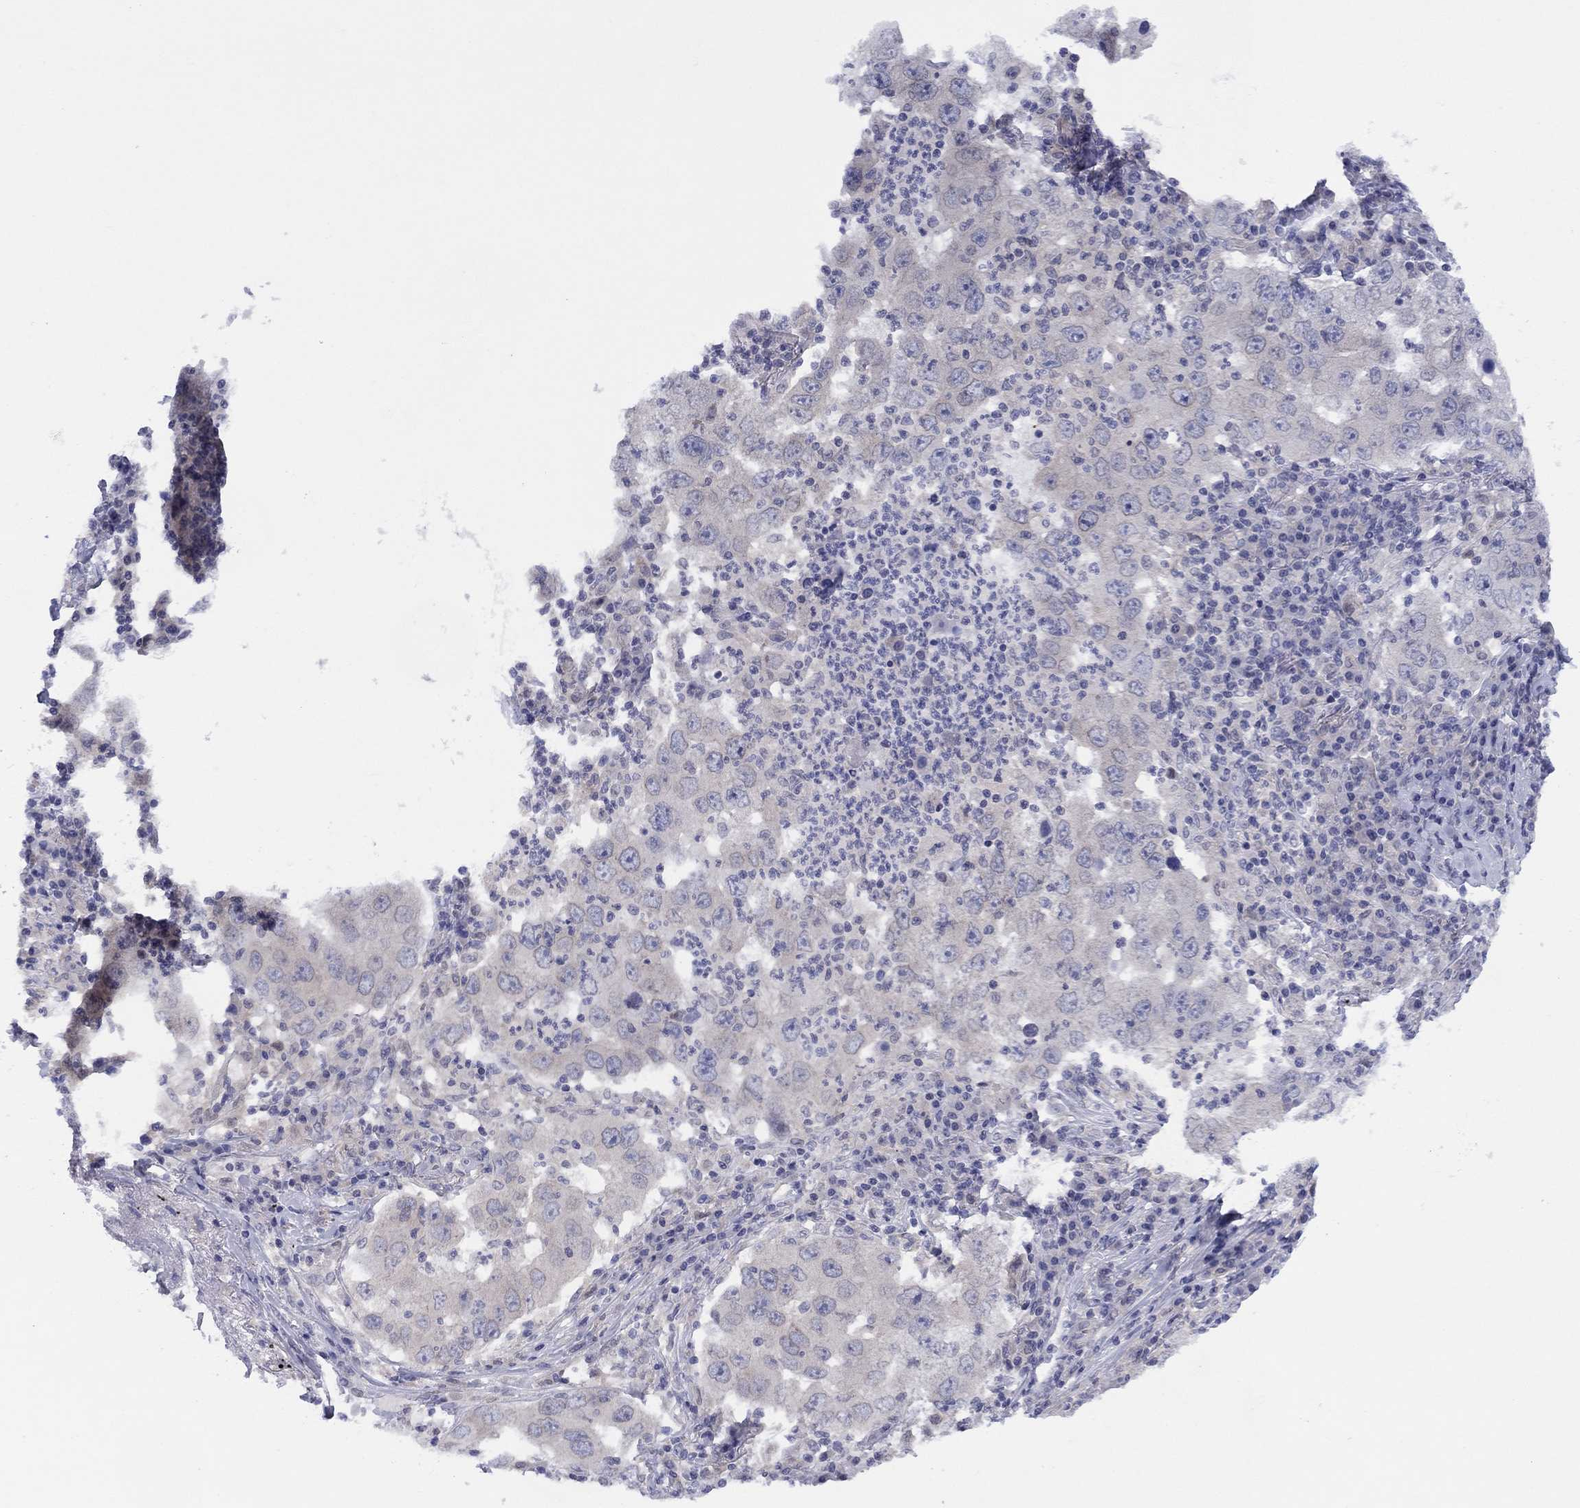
{"staining": {"intensity": "negative", "quantity": "none", "location": "none"}, "tissue": "lung cancer", "cell_type": "Tumor cells", "image_type": "cancer", "snomed": [{"axis": "morphology", "description": "Adenocarcinoma, NOS"}, {"axis": "topography", "description": "Lung"}], "caption": "A high-resolution image shows immunohistochemistry (IHC) staining of lung cancer (adenocarcinoma), which reveals no significant positivity in tumor cells. The staining is performed using DAB brown chromogen with nuclei counter-stained in using hematoxylin.", "gene": "CYP2B6", "patient": {"sex": "male", "age": 73}}